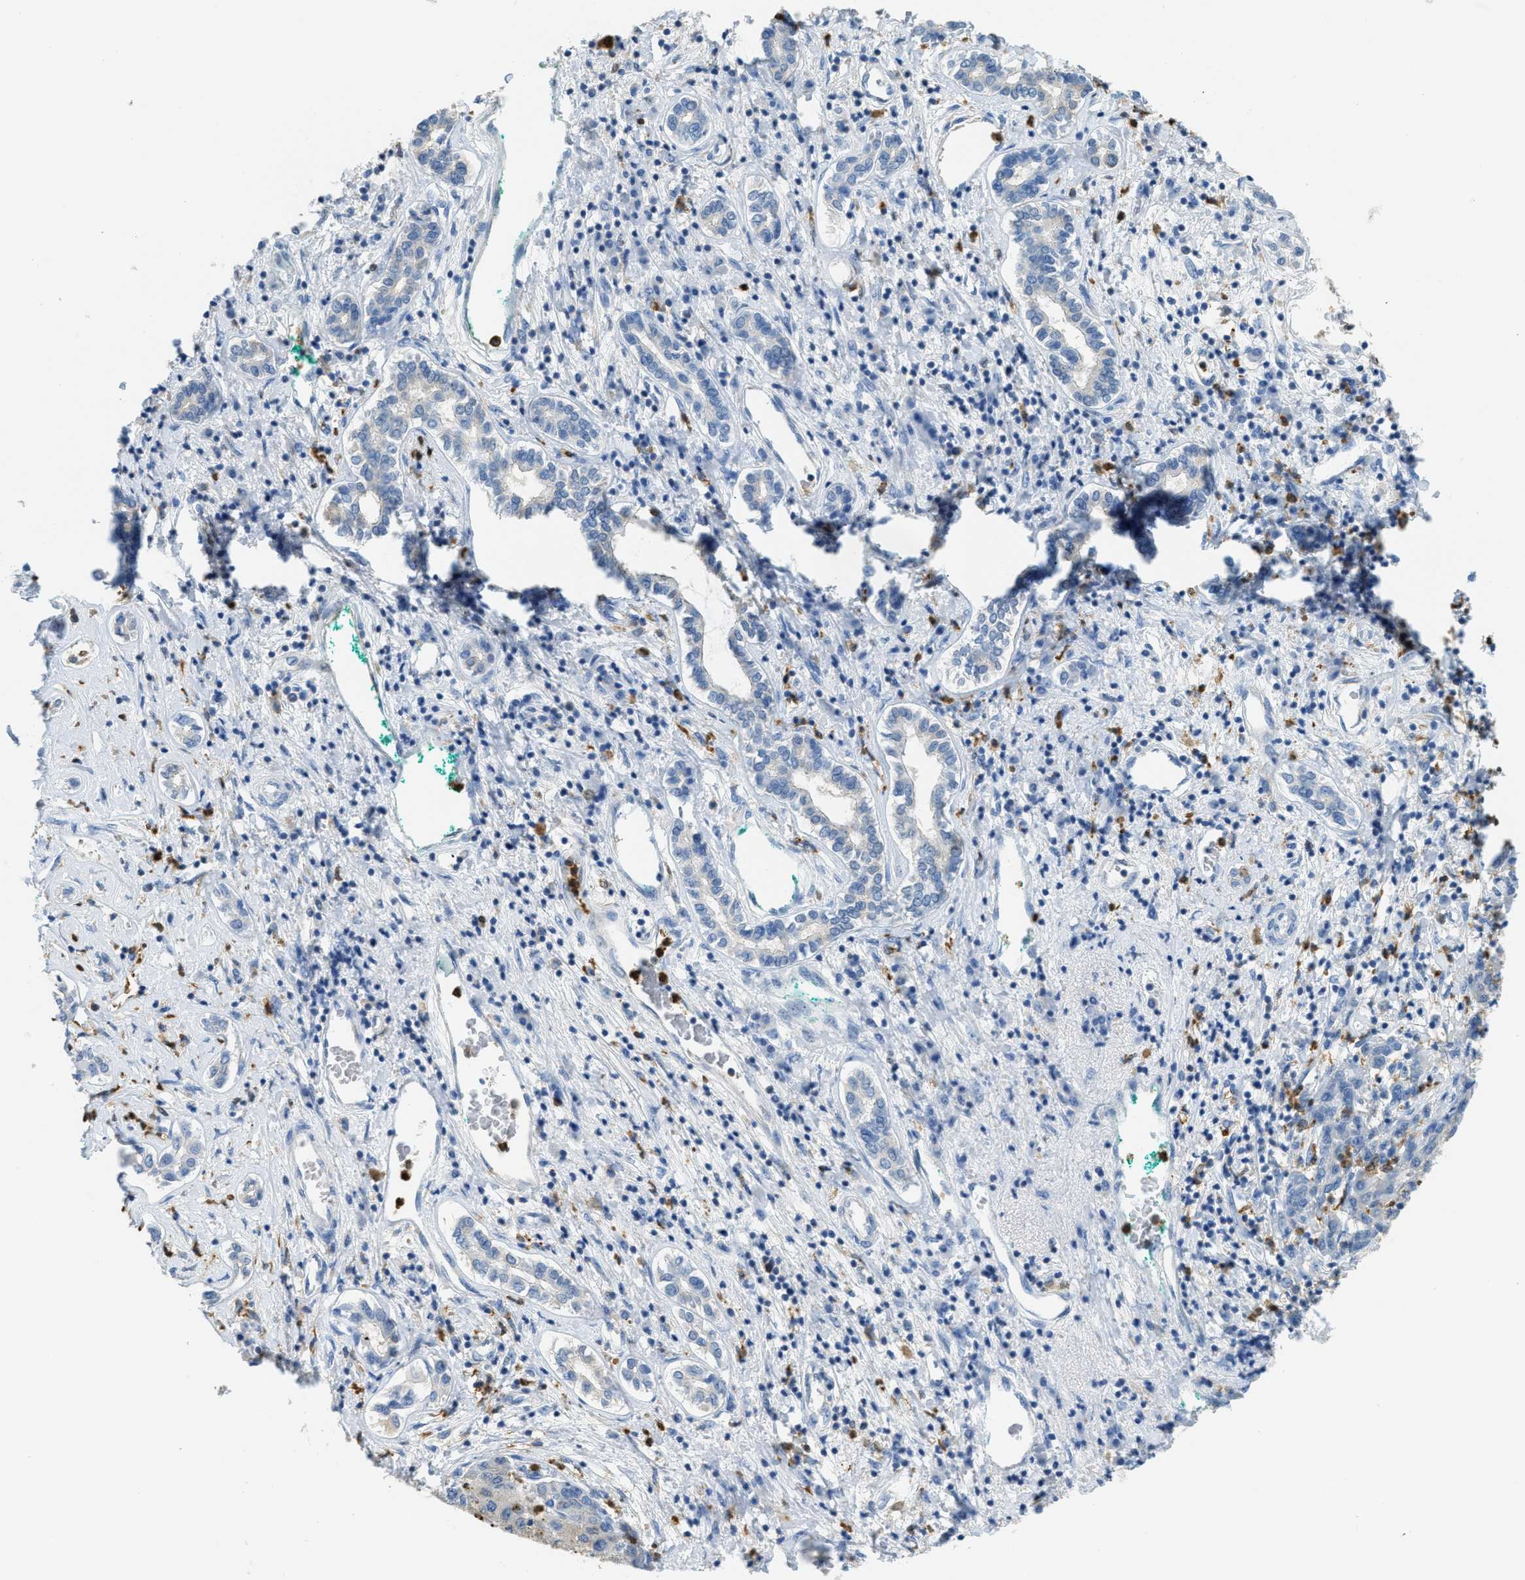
{"staining": {"intensity": "negative", "quantity": "none", "location": "none"}, "tissue": "liver cancer", "cell_type": "Tumor cells", "image_type": "cancer", "snomed": [{"axis": "morphology", "description": "Carcinoma, Hepatocellular, NOS"}, {"axis": "topography", "description": "Liver"}], "caption": "Immunohistochemistry (IHC) of hepatocellular carcinoma (liver) reveals no expression in tumor cells.", "gene": "SERPINB1", "patient": {"sex": "male", "age": 65}}